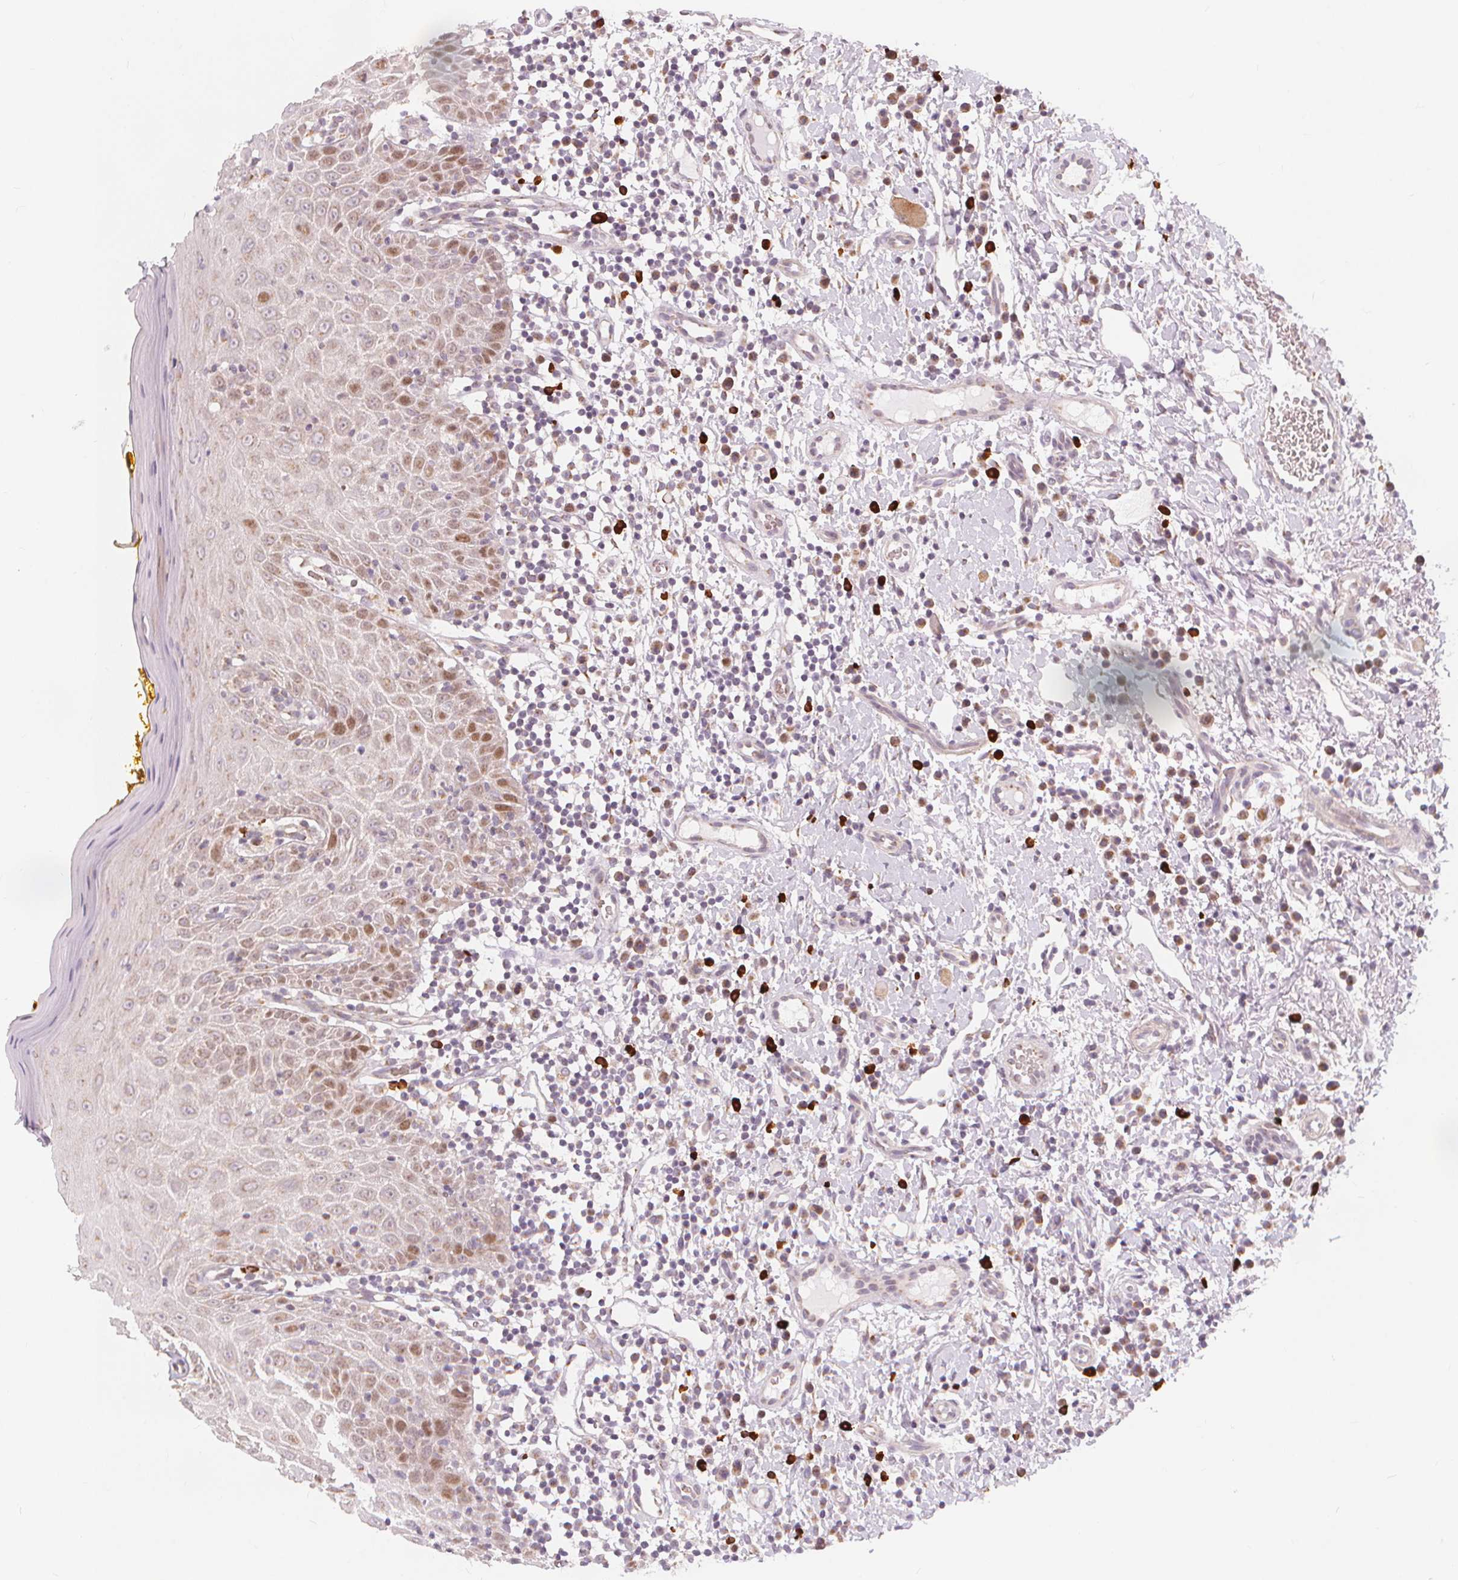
{"staining": {"intensity": "moderate", "quantity": "25%-75%", "location": "nuclear"}, "tissue": "oral mucosa", "cell_type": "Squamous epithelial cells", "image_type": "normal", "snomed": [{"axis": "morphology", "description": "Normal tissue, NOS"}, {"axis": "topography", "description": "Oral tissue"}, {"axis": "topography", "description": "Tounge, NOS"}], "caption": "IHC (DAB (3,3'-diaminobenzidine)) staining of normal oral mucosa demonstrates moderate nuclear protein positivity in about 25%-75% of squamous epithelial cells. (DAB = brown stain, brightfield microscopy at high magnification).", "gene": "TIPIN", "patient": {"sex": "female", "age": 58}}